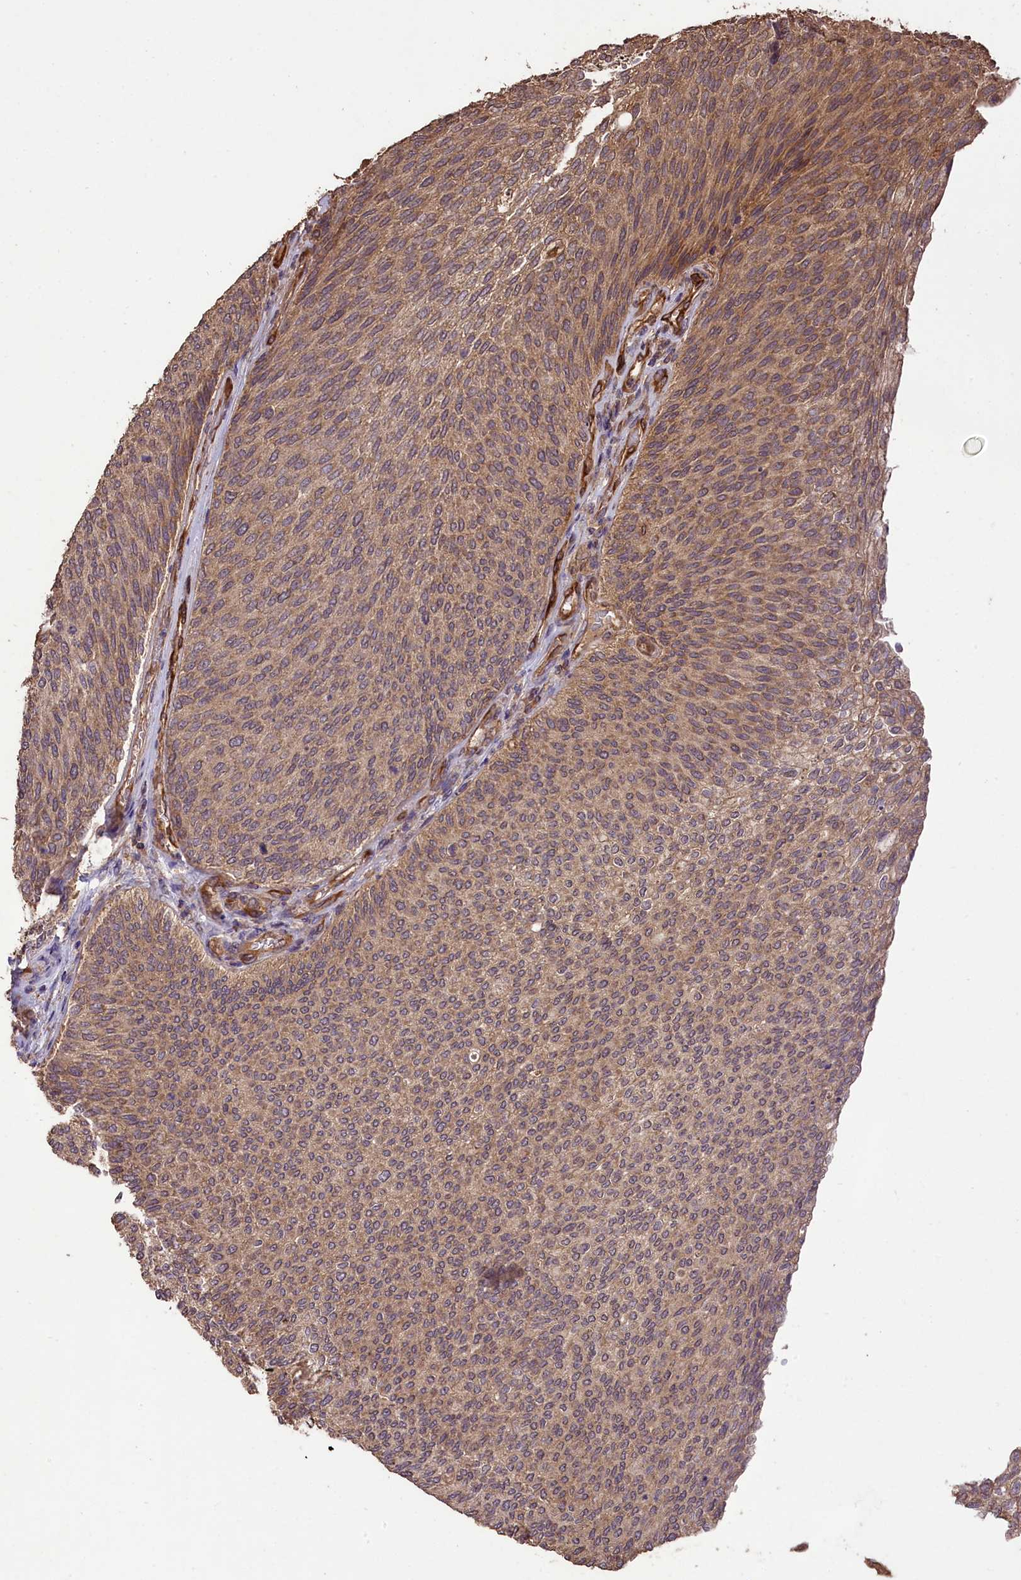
{"staining": {"intensity": "weak", "quantity": ">75%", "location": "cytoplasmic/membranous"}, "tissue": "urothelial cancer", "cell_type": "Tumor cells", "image_type": "cancer", "snomed": [{"axis": "morphology", "description": "Urothelial carcinoma, High grade"}, {"axis": "topography", "description": "Urinary bladder"}], "caption": "Urothelial cancer was stained to show a protein in brown. There is low levels of weak cytoplasmic/membranous positivity in about >75% of tumor cells. The protein is stained brown, and the nuclei are stained in blue (DAB IHC with brightfield microscopy, high magnification).", "gene": "TTLL10", "patient": {"sex": "female", "age": 79}}